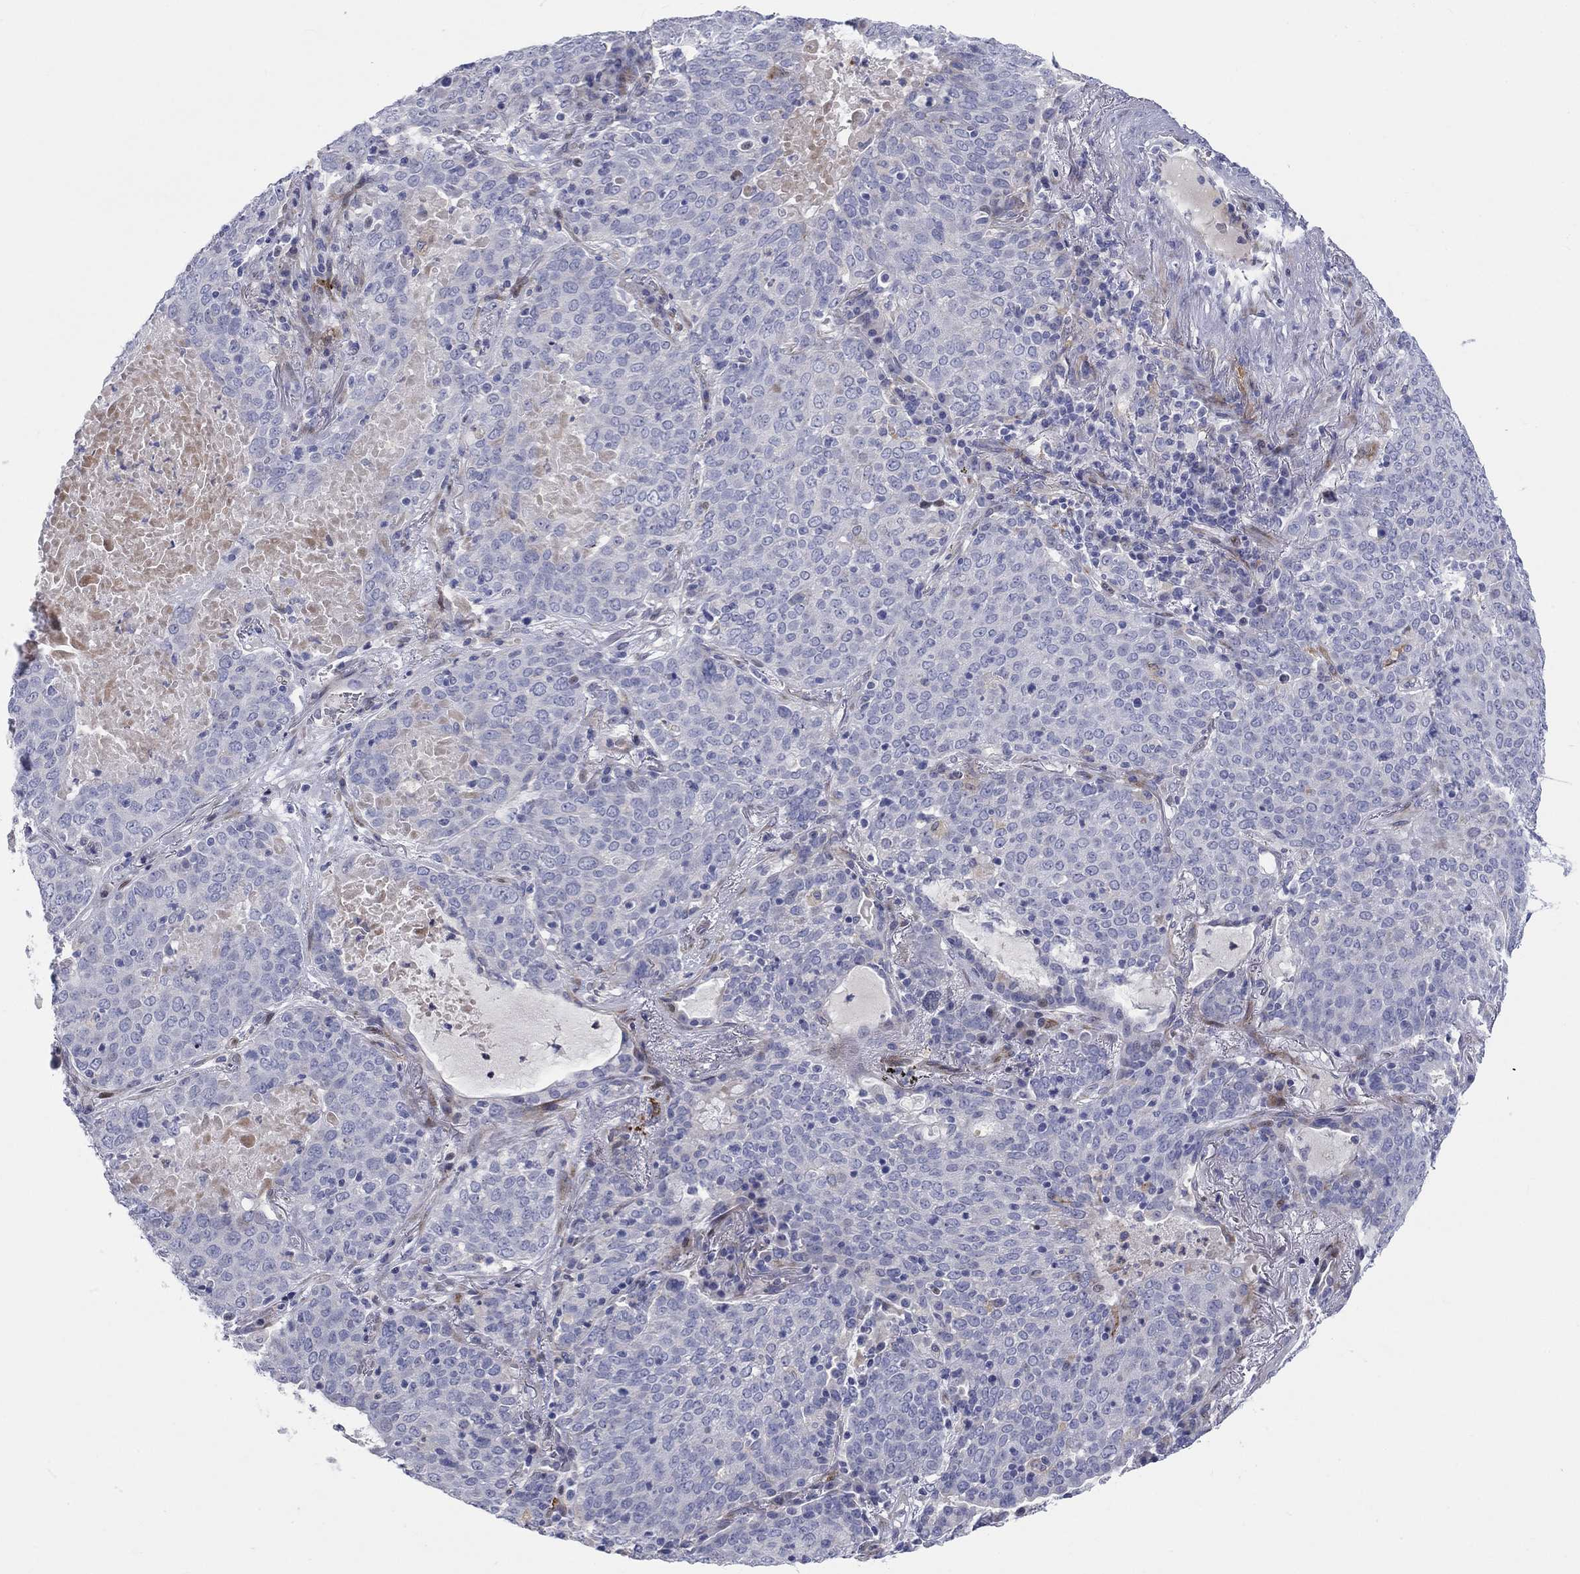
{"staining": {"intensity": "negative", "quantity": "none", "location": "none"}, "tissue": "lung cancer", "cell_type": "Tumor cells", "image_type": "cancer", "snomed": [{"axis": "morphology", "description": "Squamous cell carcinoma, NOS"}, {"axis": "topography", "description": "Lung"}], "caption": "Lung squamous cell carcinoma was stained to show a protein in brown. There is no significant staining in tumor cells.", "gene": "ARHGAP36", "patient": {"sex": "male", "age": 82}}